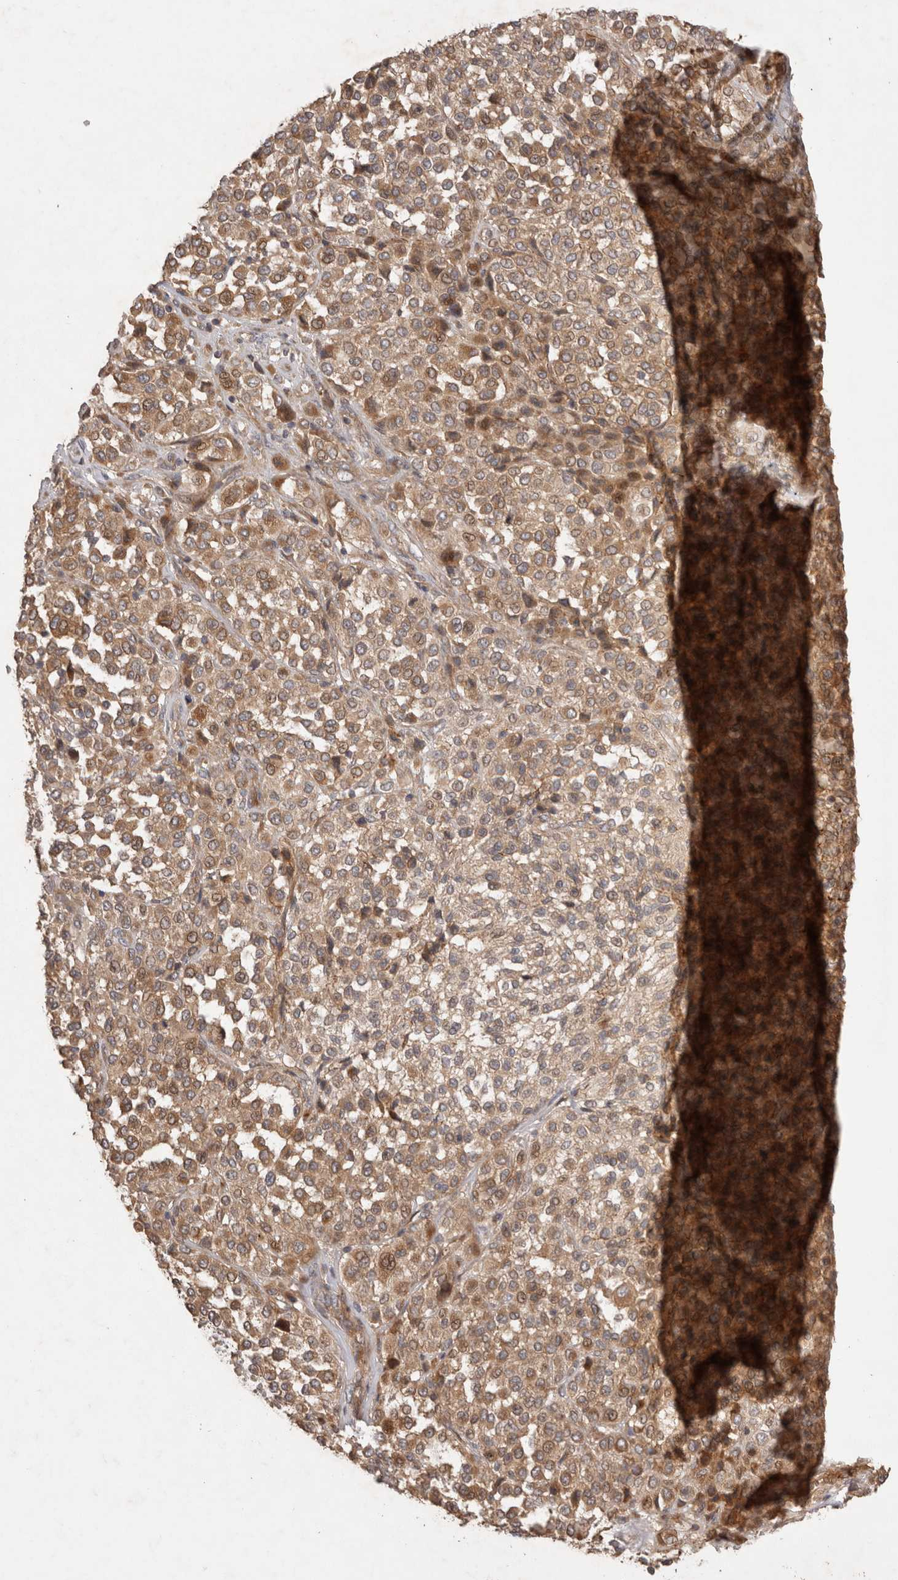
{"staining": {"intensity": "moderate", "quantity": ">75%", "location": "cytoplasmic/membranous"}, "tissue": "melanoma", "cell_type": "Tumor cells", "image_type": "cancer", "snomed": [{"axis": "morphology", "description": "Malignant melanoma, Metastatic site"}, {"axis": "topography", "description": "Pancreas"}], "caption": "This is a photomicrograph of immunohistochemistry (IHC) staining of melanoma, which shows moderate expression in the cytoplasmic/membranous of tumor cells.", "gene": "PPP1R42", "patient": {"sex": "female", "age": 30}}